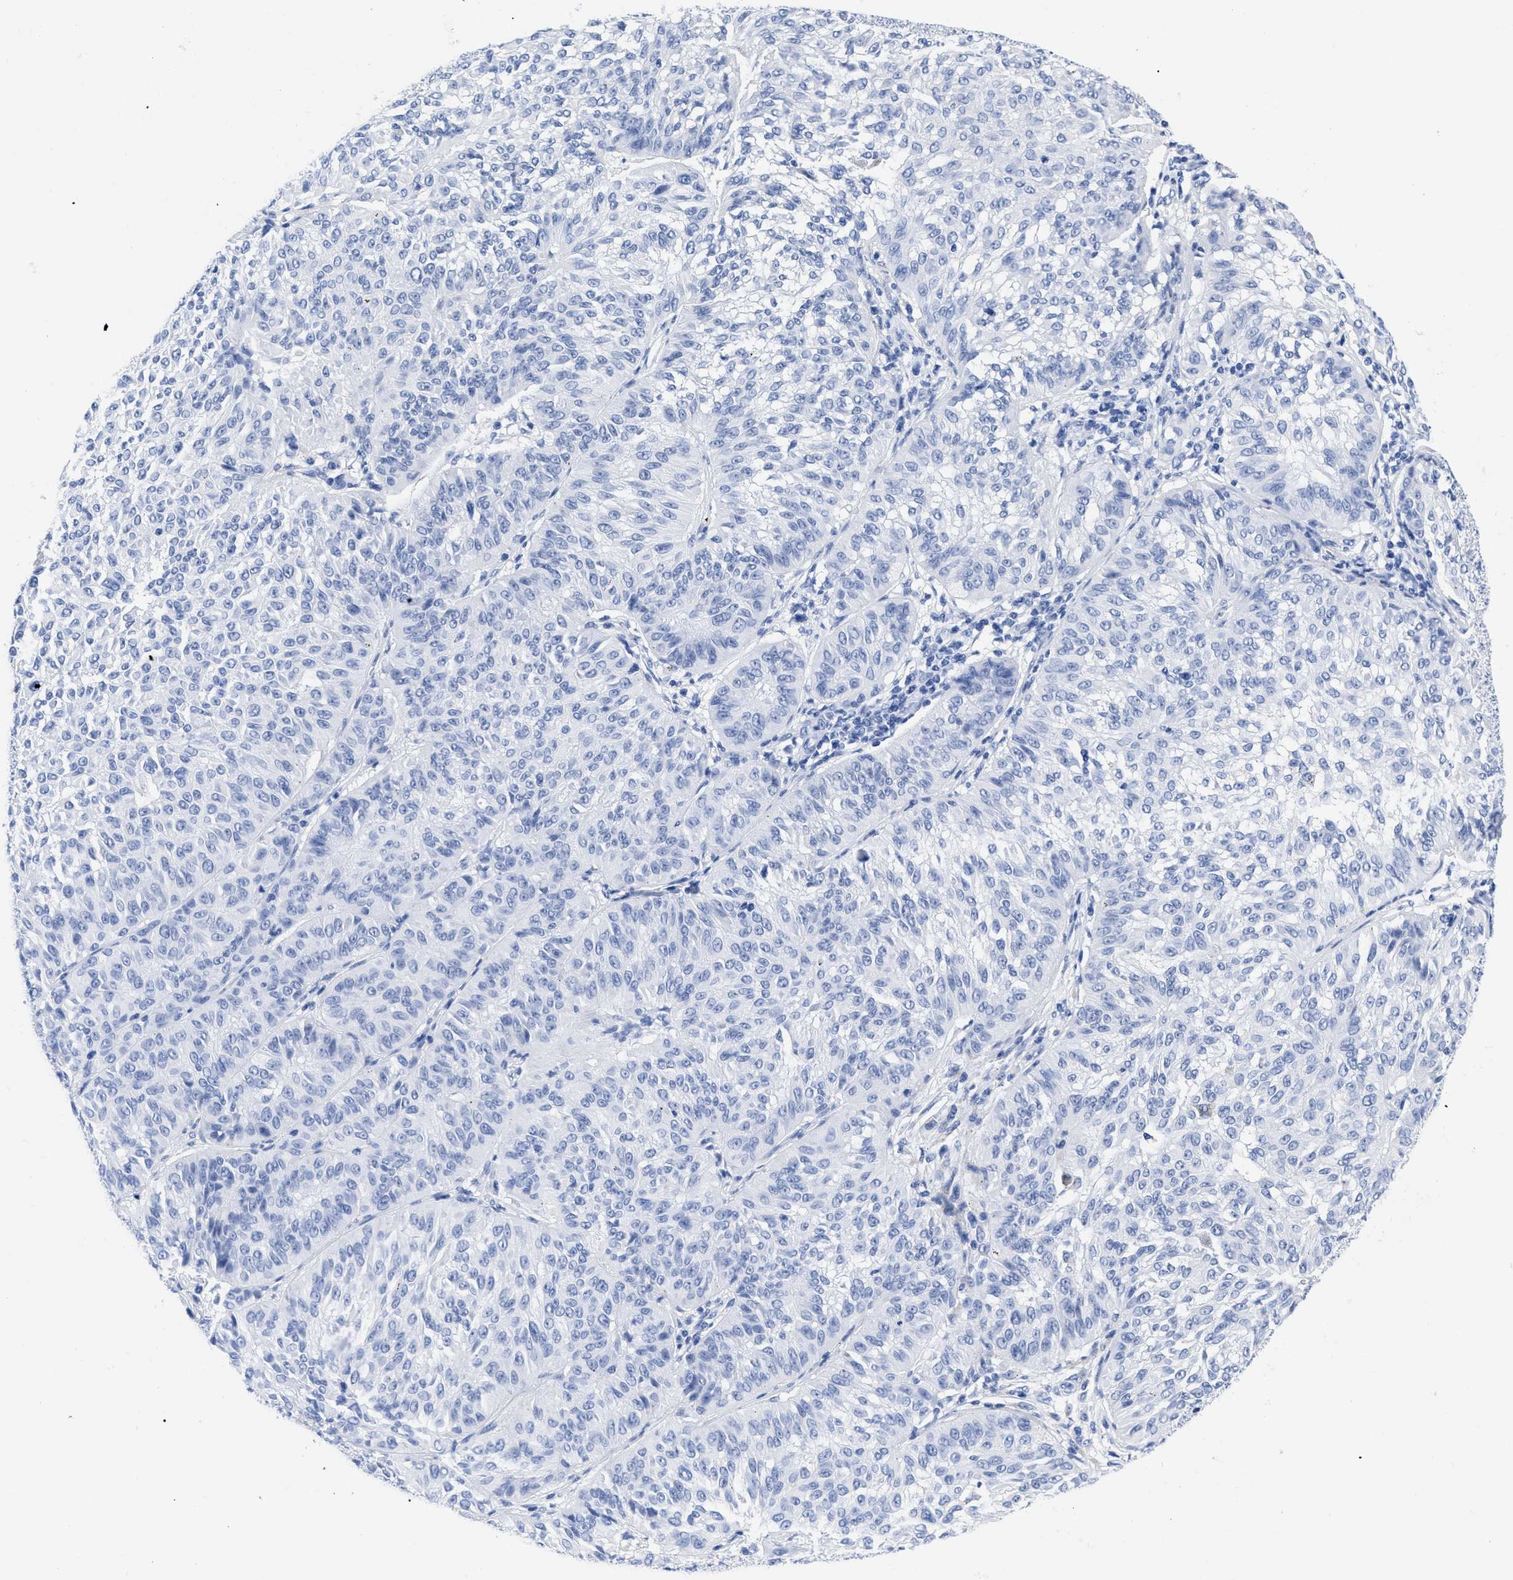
{"staining": {"intensity": "negative", "quantity": "none", "location": "none"}, "tissue": "melanoma", "cell_type": "Tumor cells", "image_type": "cancer", "snomed": [{"axis": "morphology", "description": "Malignant melanoma, NOS"}, {"axis": "topography", "description": "Skin"}], "caption": "The IHC image has no significant staining in tumor cells of malignant melanoma tissue.", "gene": "TREML1", "patient": {"sex": "female", "age": 72}}